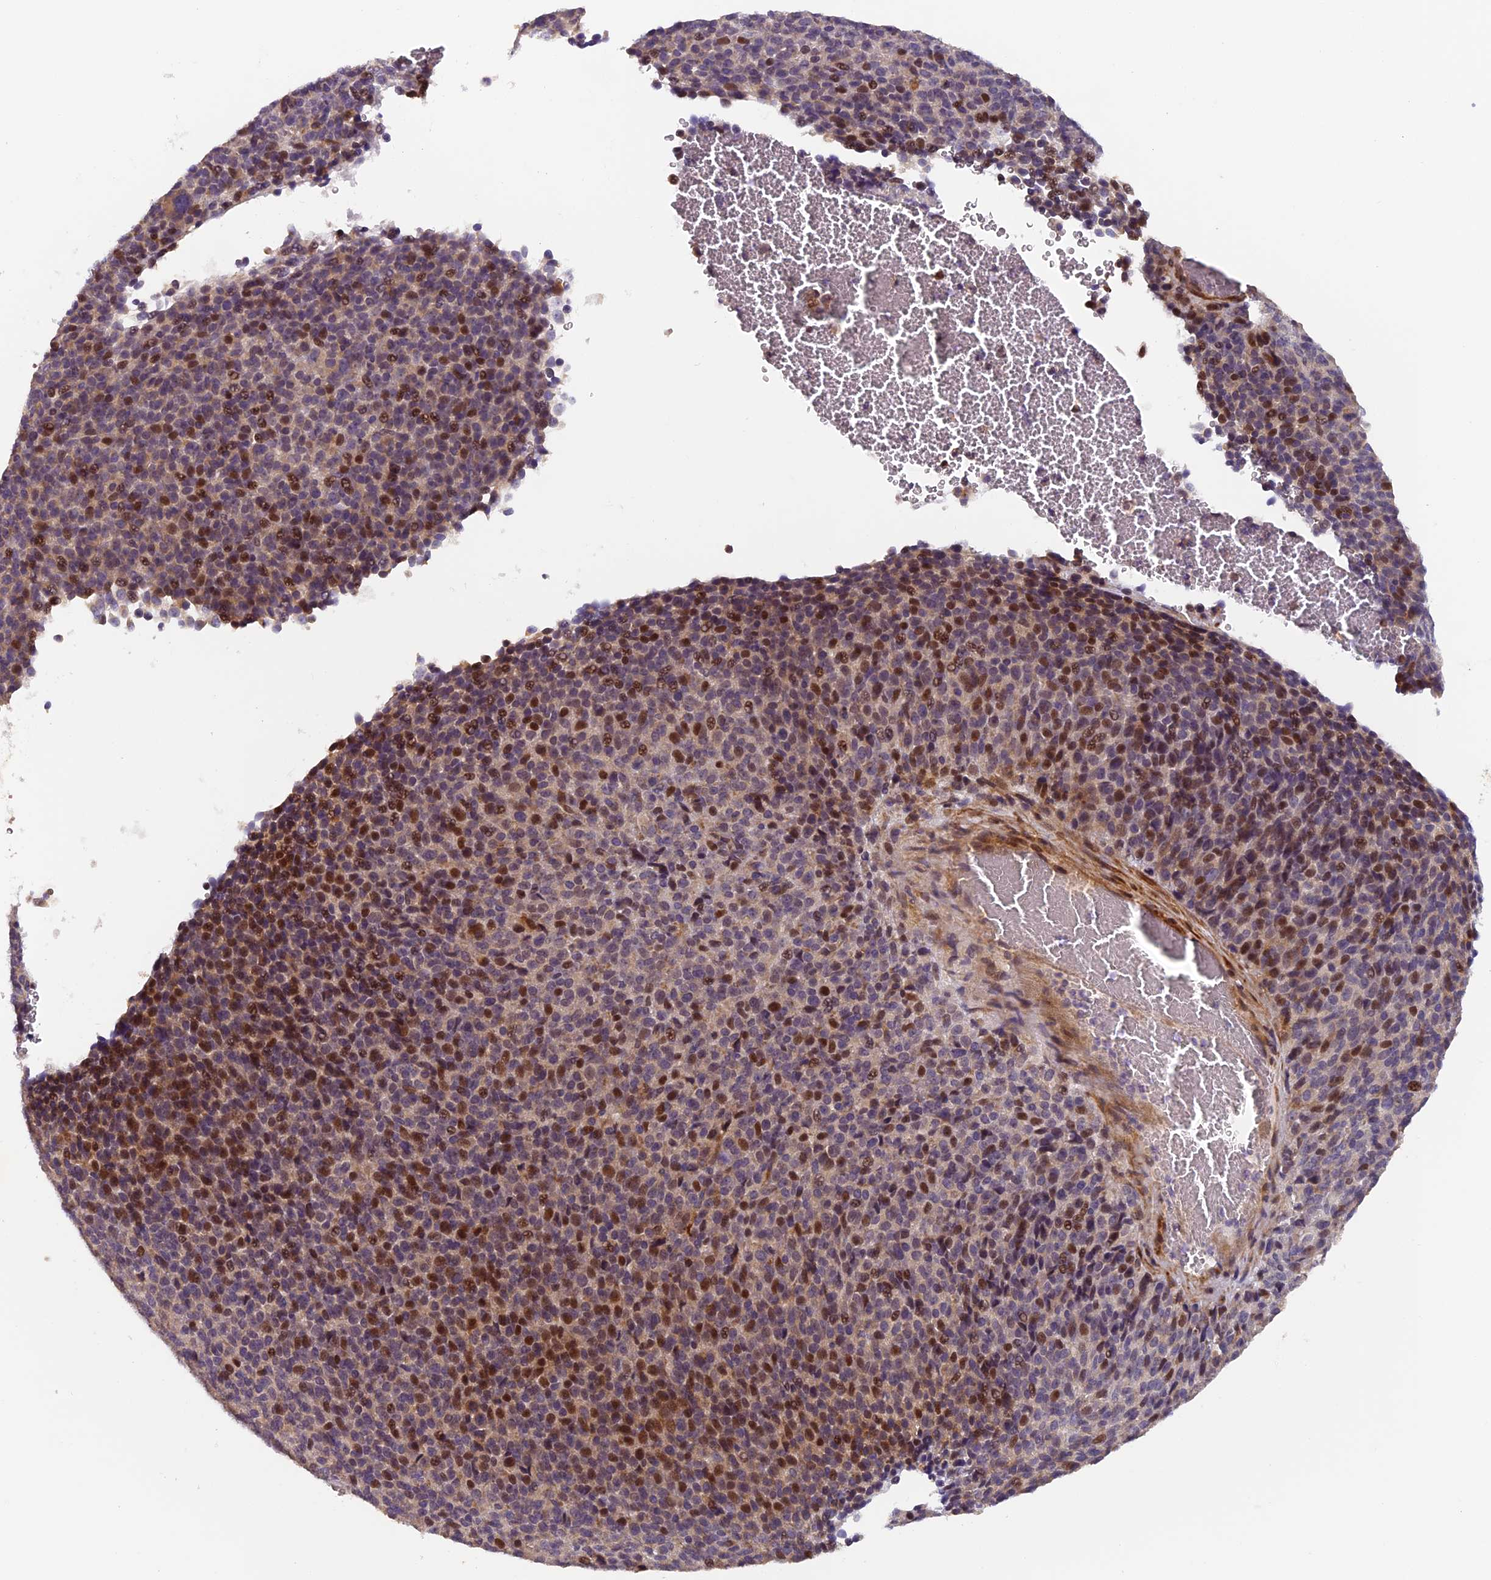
{"staining": {"intensity": "strong", "quantity": "25%-75%", "location": "nuclear"}, "tissue": "melanoma", "cell_type": "Tumor cells", "image_type": "cancer", "snomed": [{"axis": "morphology", "description": "Malignant melanoma, Metastatic site"}, {"axis": "topography", "description": "Brain"}], "caption": "Melanoma tissue exhibits strong nuclear staining in about 25%-75% of tumor cells, visualized by immunohistochemistry.", "gene": "RAB28", "patient": {"sex": "female", "age": 56}}